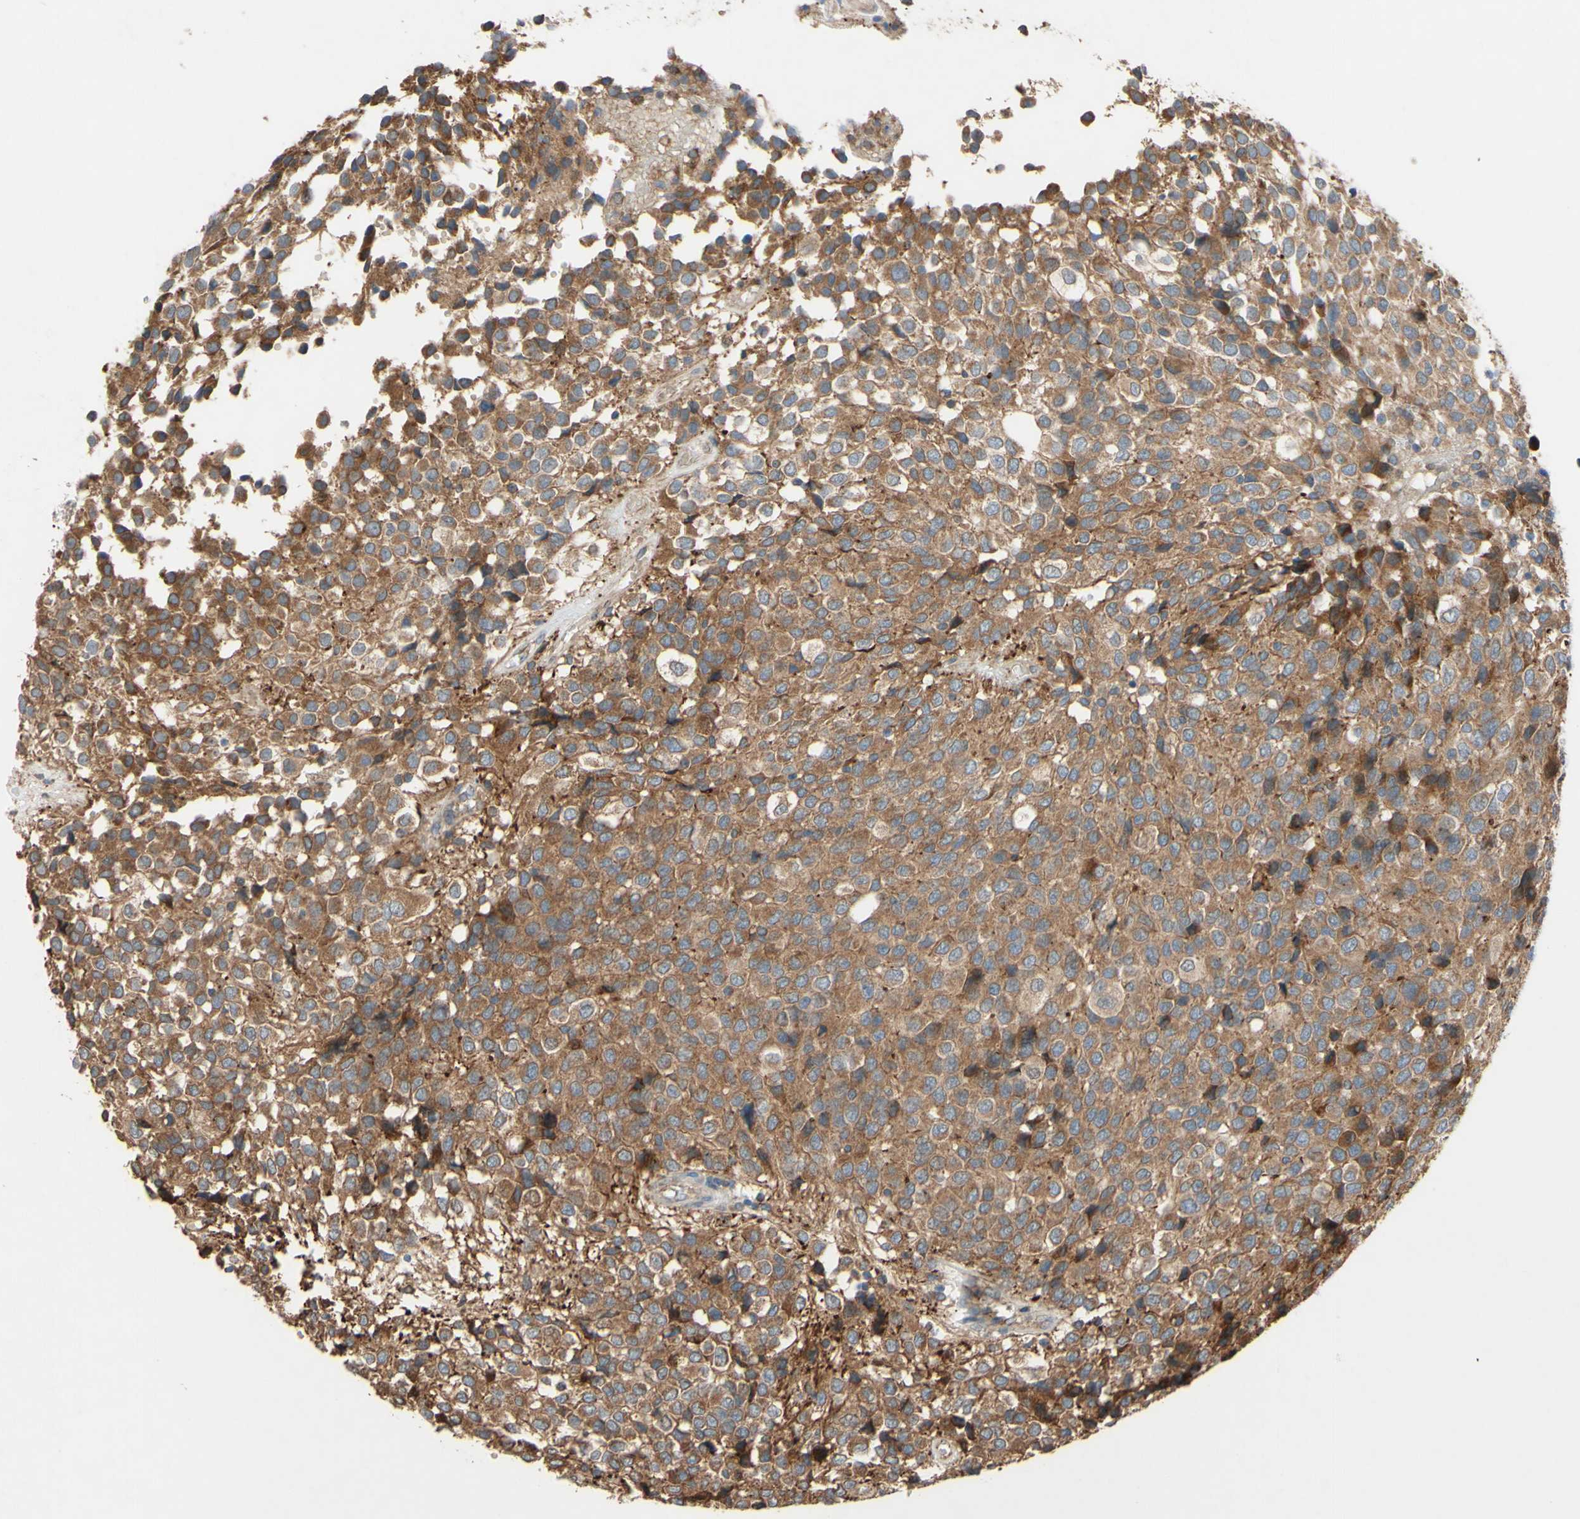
{"staining": {"intensity": "moderate", "quantity": ">75%", "location": "cytoplasmic/membranous"}, "tissue": "glioma", "cell_type": "Tumor cells", "image_type": "cancer", "snomed": [{"axis": "morphology", "description": "Glioma, malignant, High grade"}, {"axis": "topography", "description": "Brain"}], "caption": "IHC of human glioma demonstrates medium levels of moderate cytoplasmic/membranous staining in about >75% of tumor cells. (Stains: DAB in brown, nuclei in blue, Microscopy: brightfield microscopy at high magnification).", "gene": "PDGFB", "patient": {"sex": "male", "age": 32}}